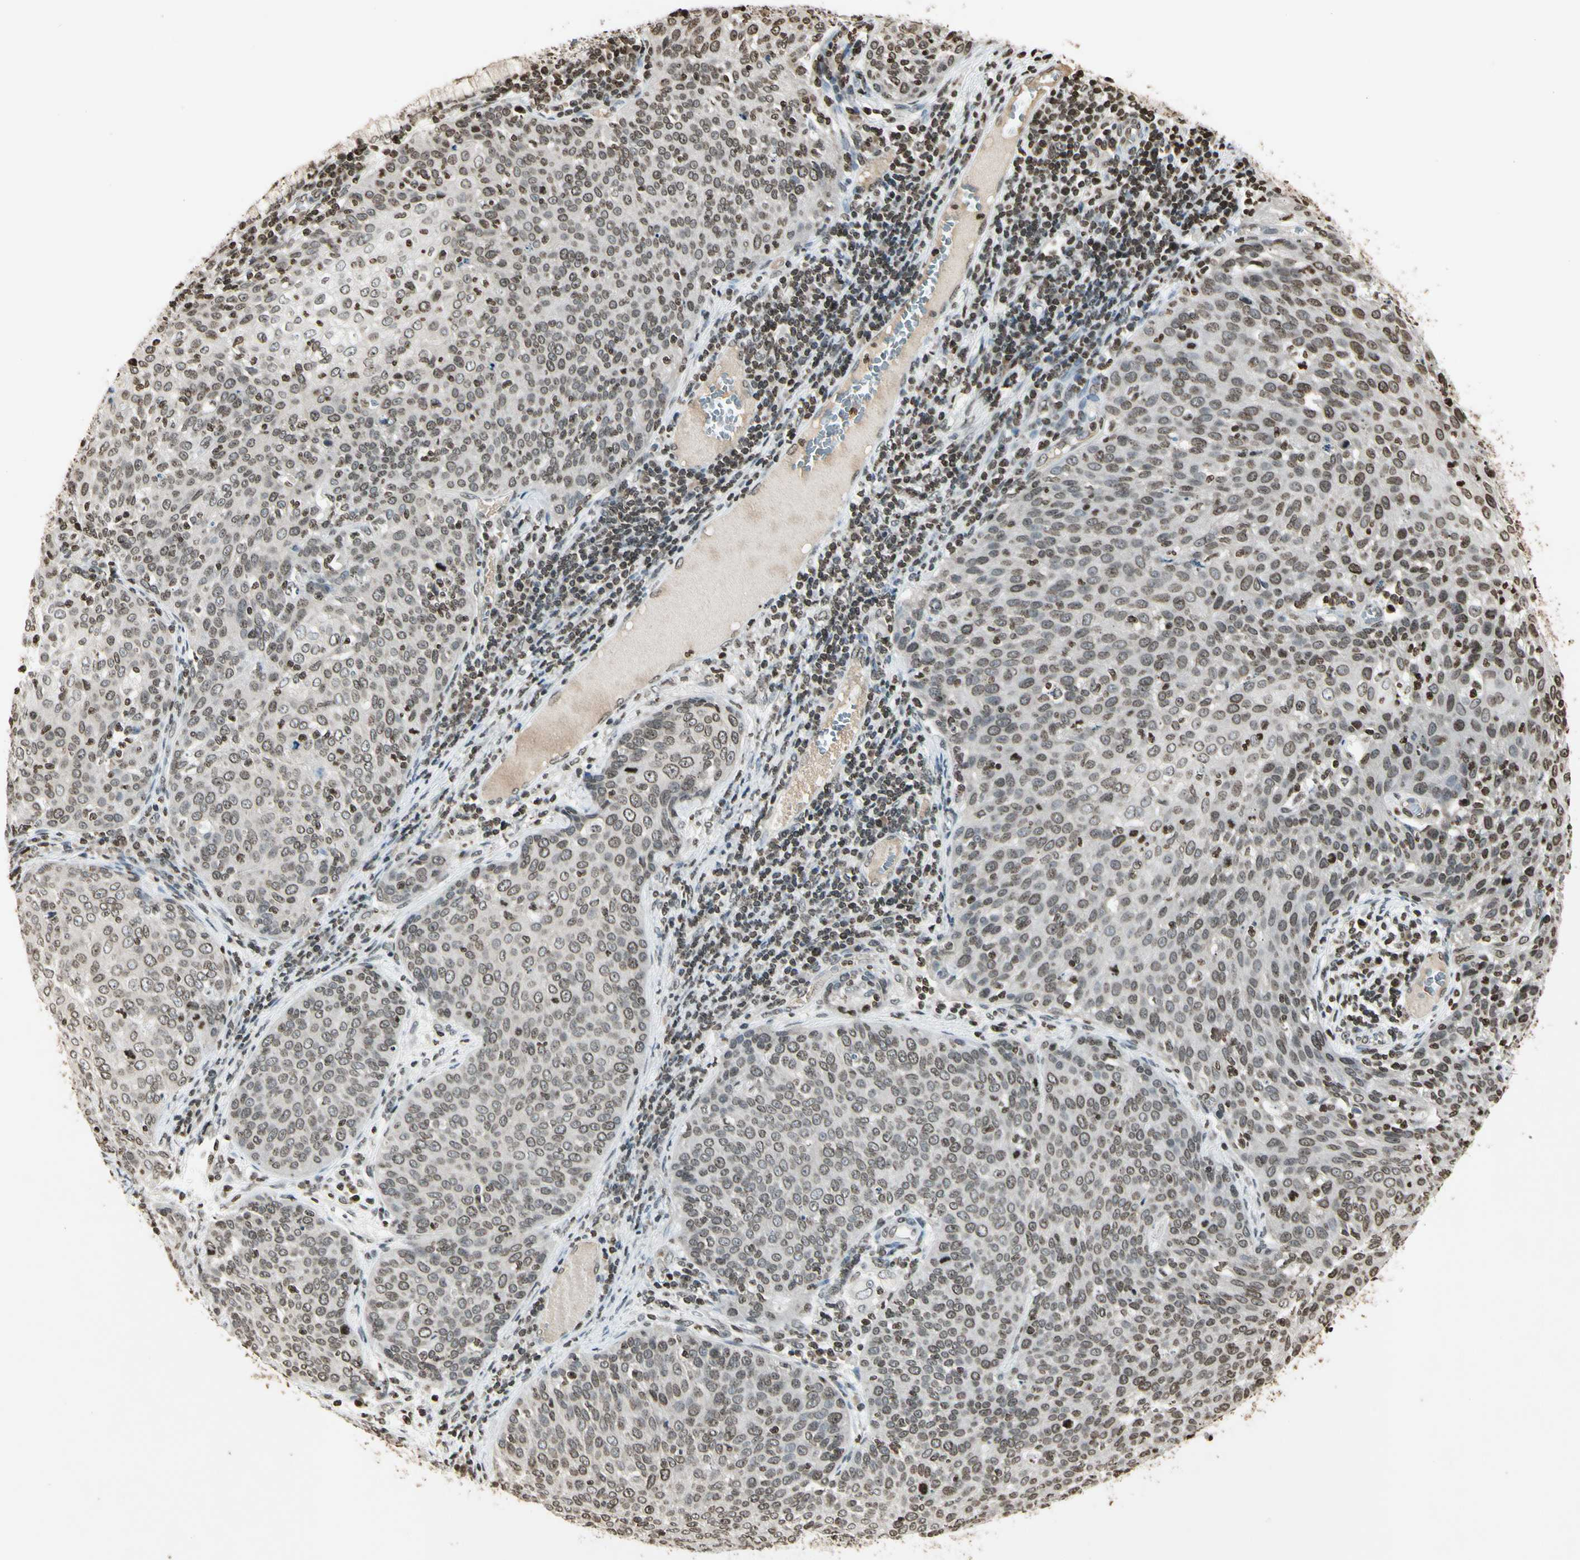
{"staining": {"intensity": "weak", "quantity": ">75%", "location": "nuclear"}, "tissue": "cervical cancer", "cell_type": "Tumor cells", "image_type": "cancer", "snomed": [{"axis": "morphology", "description": "Squamous cell carcinoma, NOS"}, {"axis": "topography", "description": "Cervix"}], "caption": "High-magnification brightfield microscopy of squamous cell carcinoma (cervical) stained with DAB (brown) and counterstained with hematoxylin (blue). tumor cells exhibit weak nuclear expression is identified in about>75% of cells. (Brightfield microscopy of DAB IHC at high magnification).", "gene": "RORA", "patient": {"sex": "female", "age": 38}}